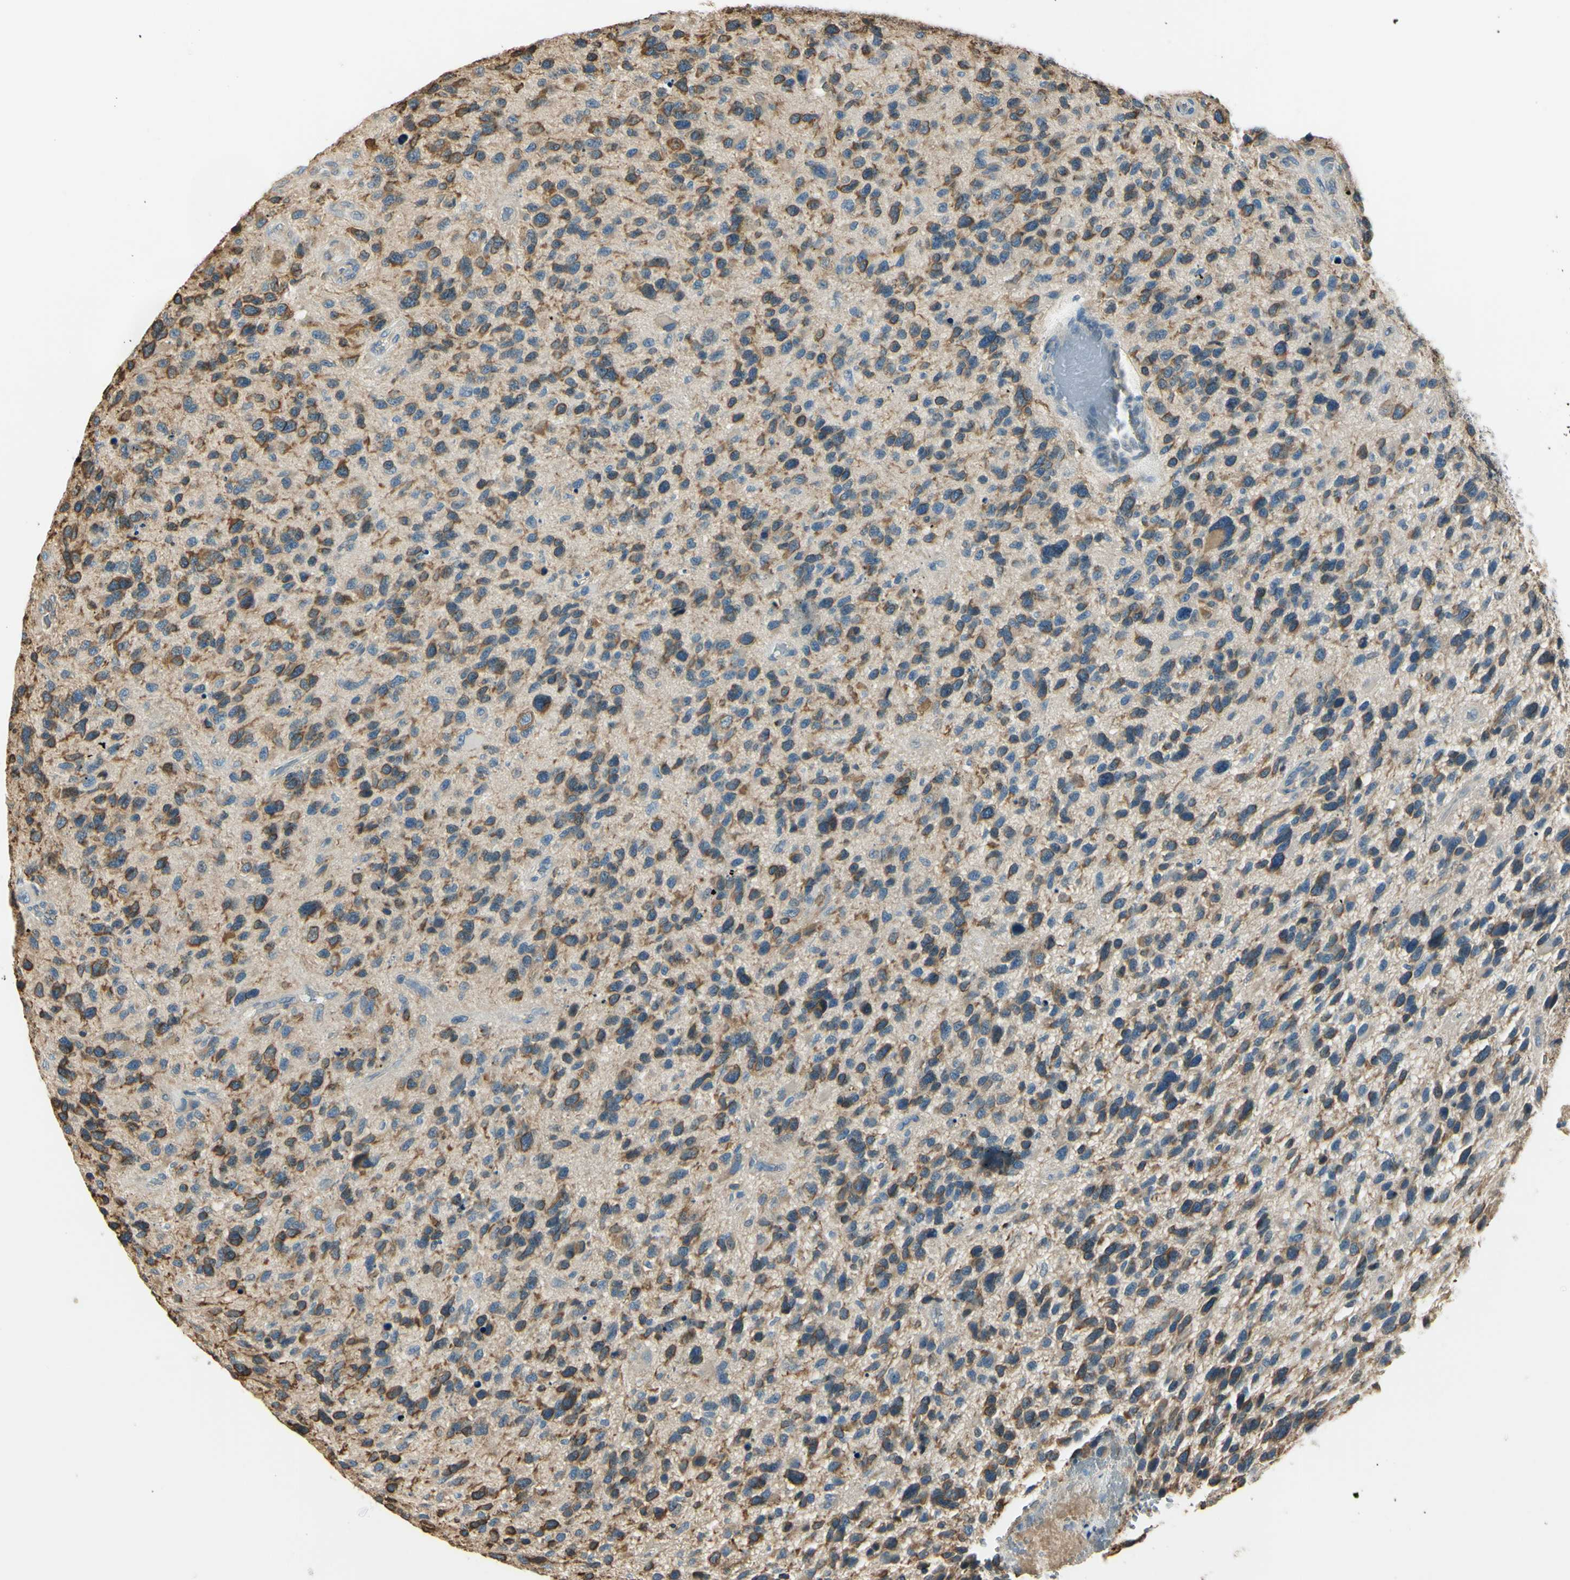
{"staining": {"intensity": "moderate", "quantity": "25%-75%", "location": "cytoplasmic/membranous"}, "tissue": "glioma", "cell_type": "Tumor cells", "image_type": "cancer", "snomed": [{"axis": "morphology", "description": "Glioma, malignant, High grade"}, {"axis": "topography", "description": "Brain"}], "caption": "Malignant glioma (high-grade) tissue exhibits moderate cytoplasmic/membranous staining in approximately 25%-75% of tumor cells", "gene": "IGDCC4", "patient": {"sex": "female", "age": 58}}